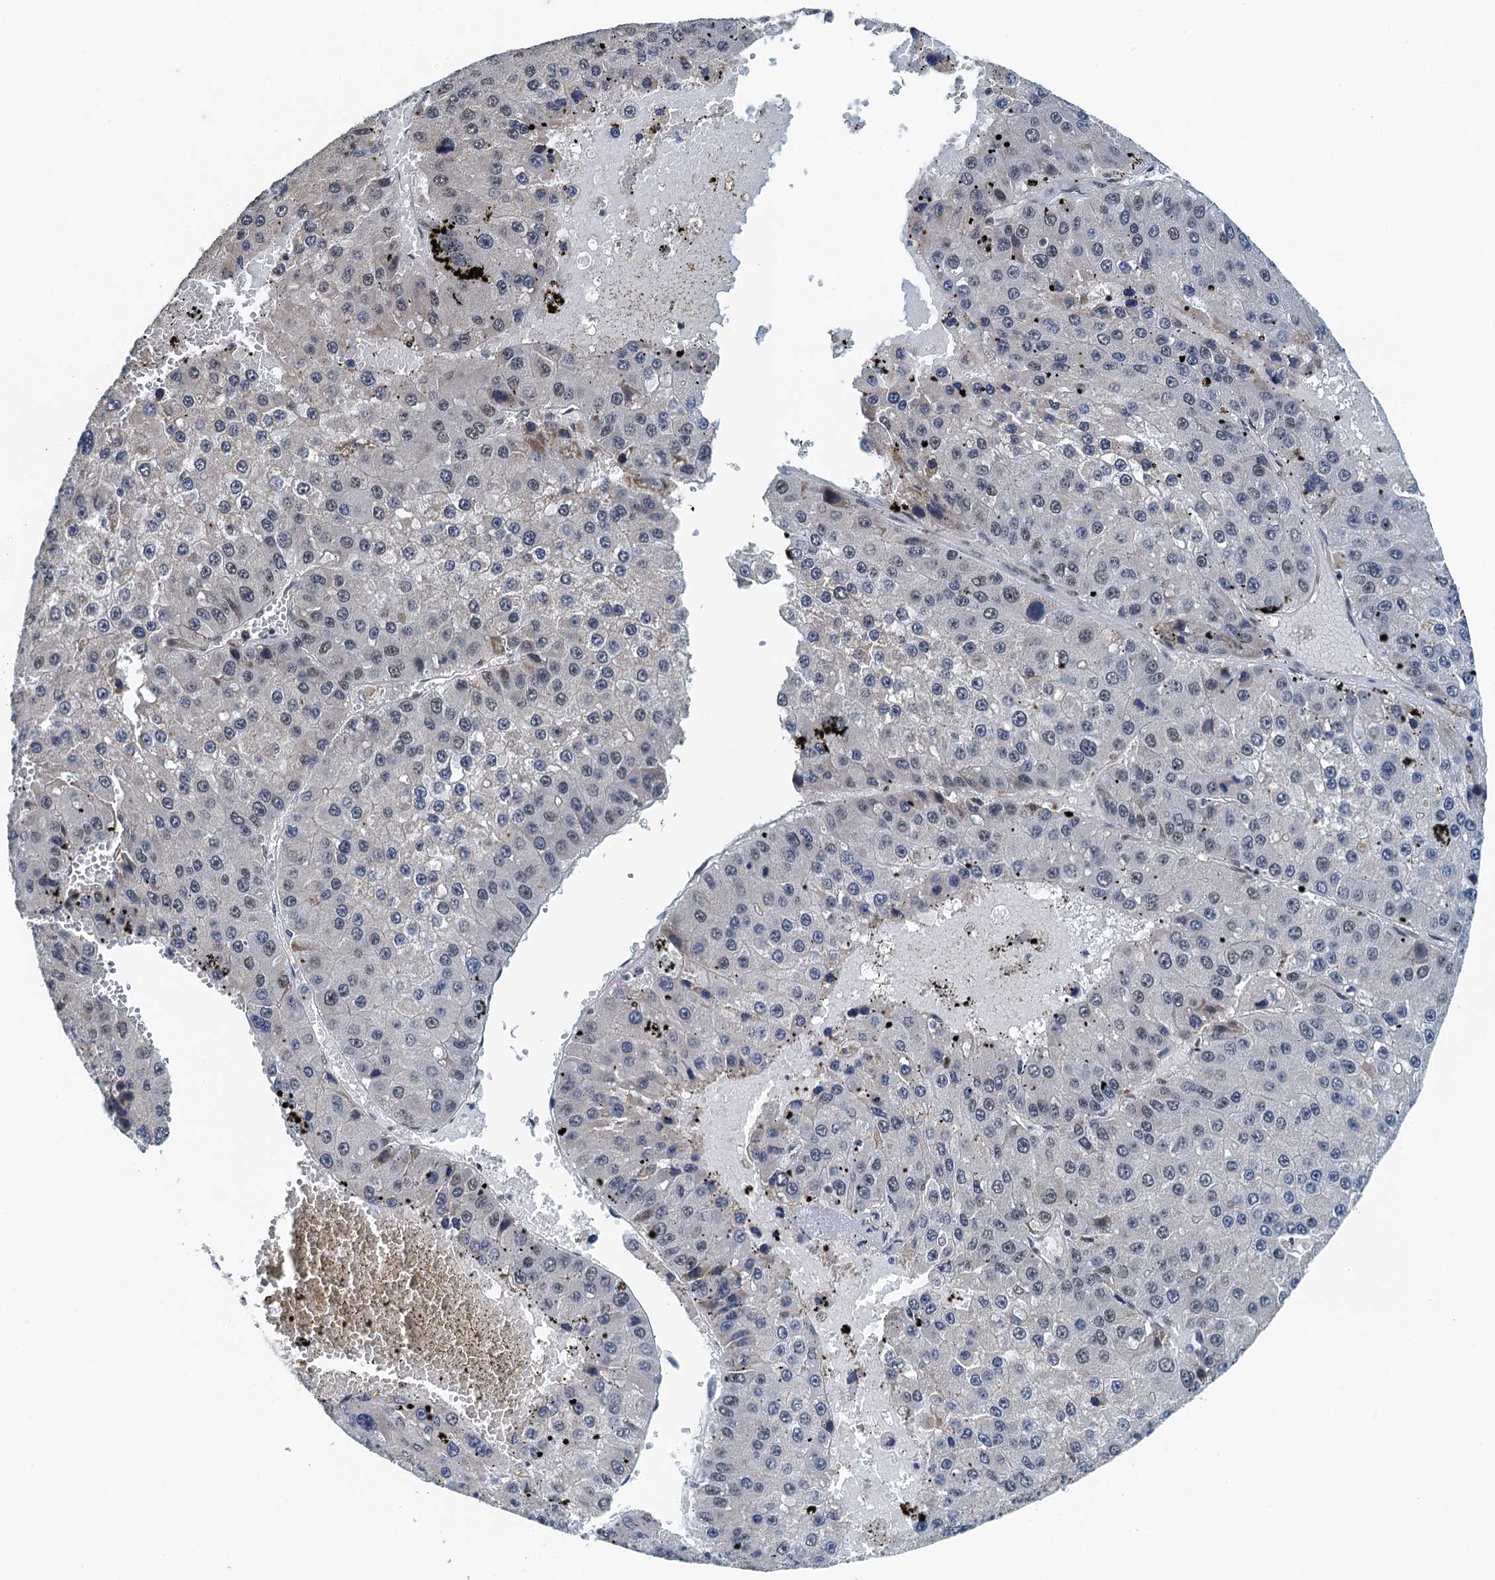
{"staining": {"intensity": "weak", "quantity": "<25%", "location": "nuclear"}, "tissue": "liver cancer", "cell_type": "Tumor cells", "image_type": "cancer", "snomed": [{"axis": "morphology", "description": "Carcinoma, Hepatocellular, NOS"}, {"axis": "topography", "description": "Liver"}], "caption": "Liver hepatocellular carcinoma was stained to show a protein in brown. There is no significant staining in tumor cells.", "gene": "MTA3", "patient": {"sex": "female", "age": 73}}